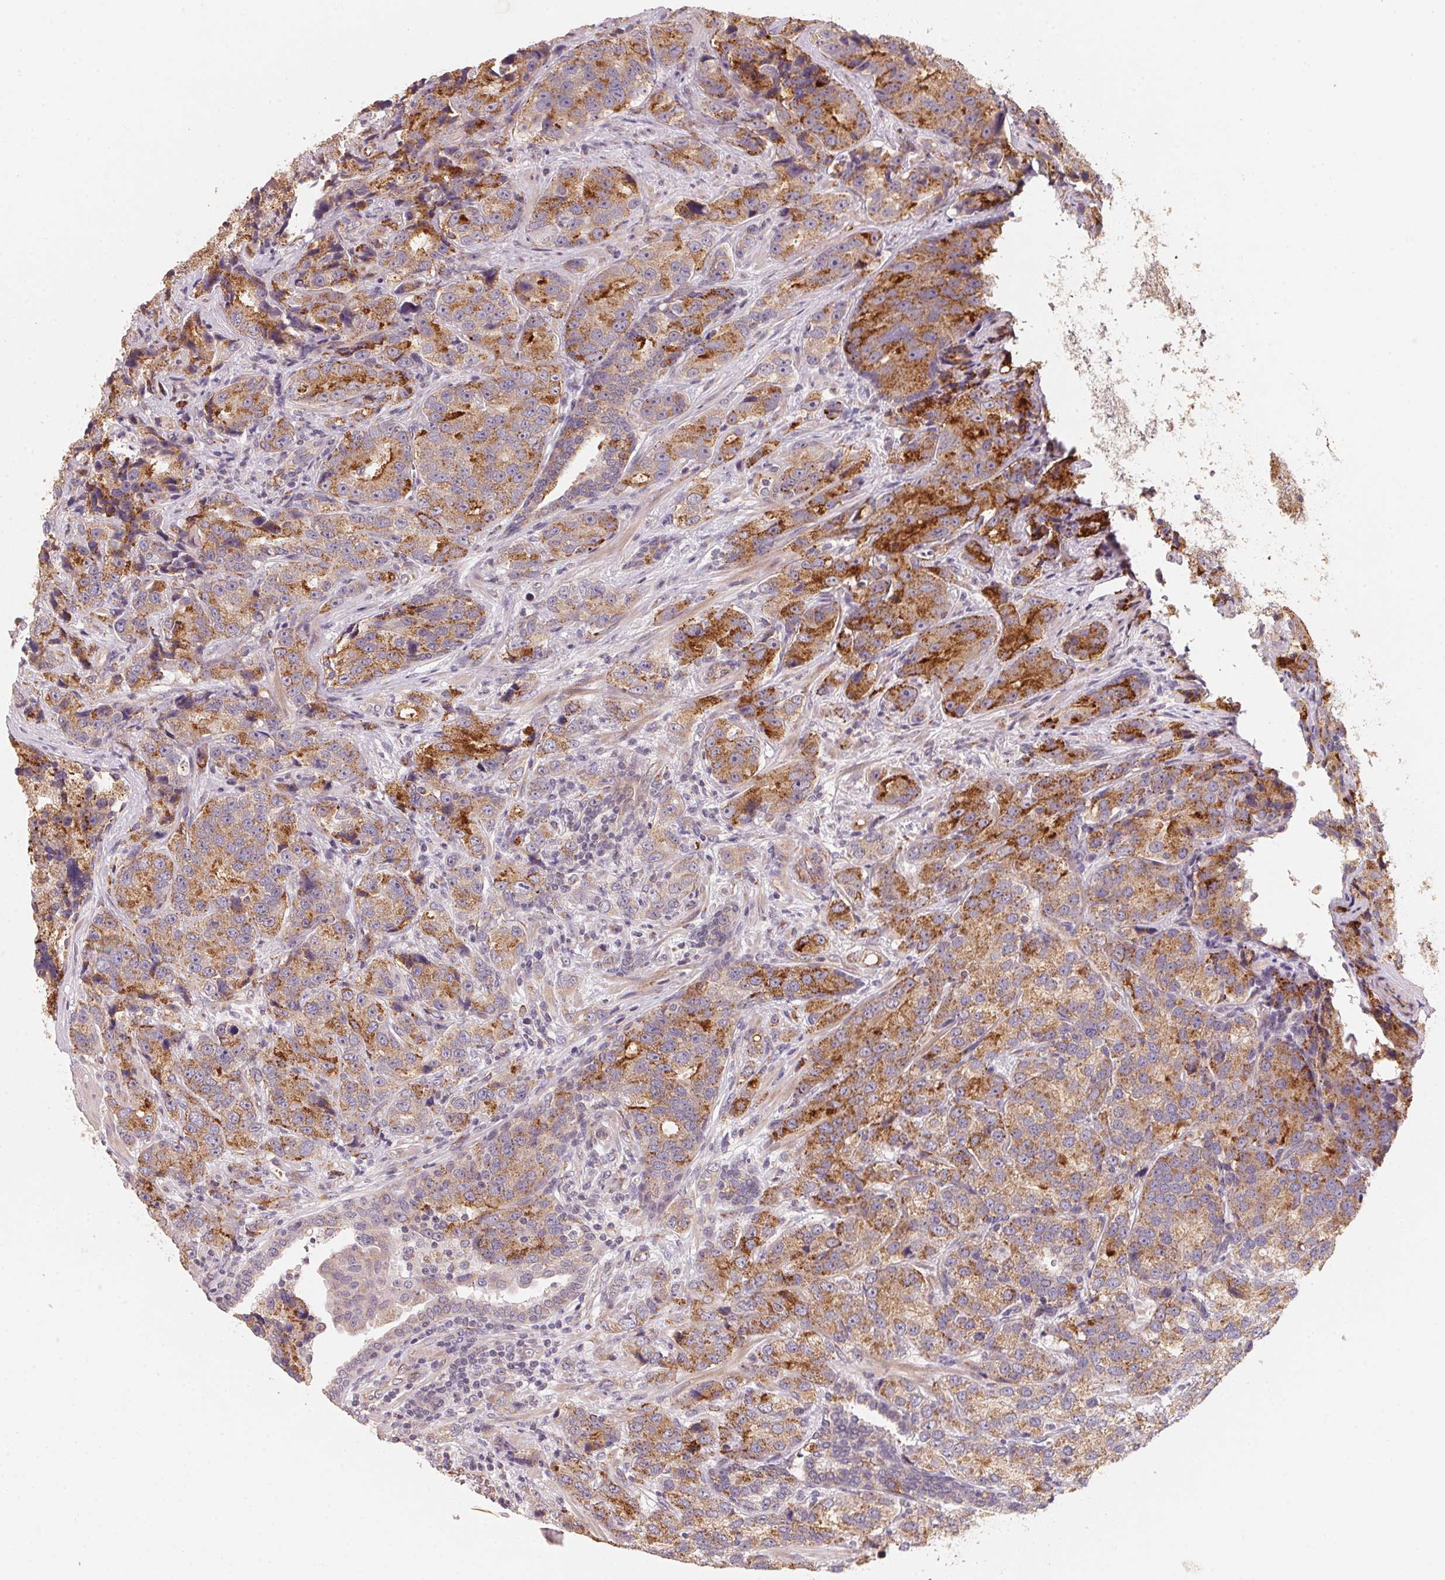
{"staining": {"intensity": "moderate", "quantity": ">75%", "location": "cytoplasmic/membranous"}, "tissue": "prostate cancer", "cell_type": "Tumor cells", "image_type": "cancer", "snomed": [{"axis": "morphology", "description": "Adenocarcinoma, NOS"}, {"axis": "topography", "description": "Prostate"}], "caption": "This image demonstrates adenocarcinoma (prostate) stained with IHC to label a protein in brown. The cytoplasmic/membranous of tumor cells show moderate positivity for the protein. Nuclei are counter-stained blue.", "gene": "TSPAN12", "patient": {"sex": "male", "age": 63}}